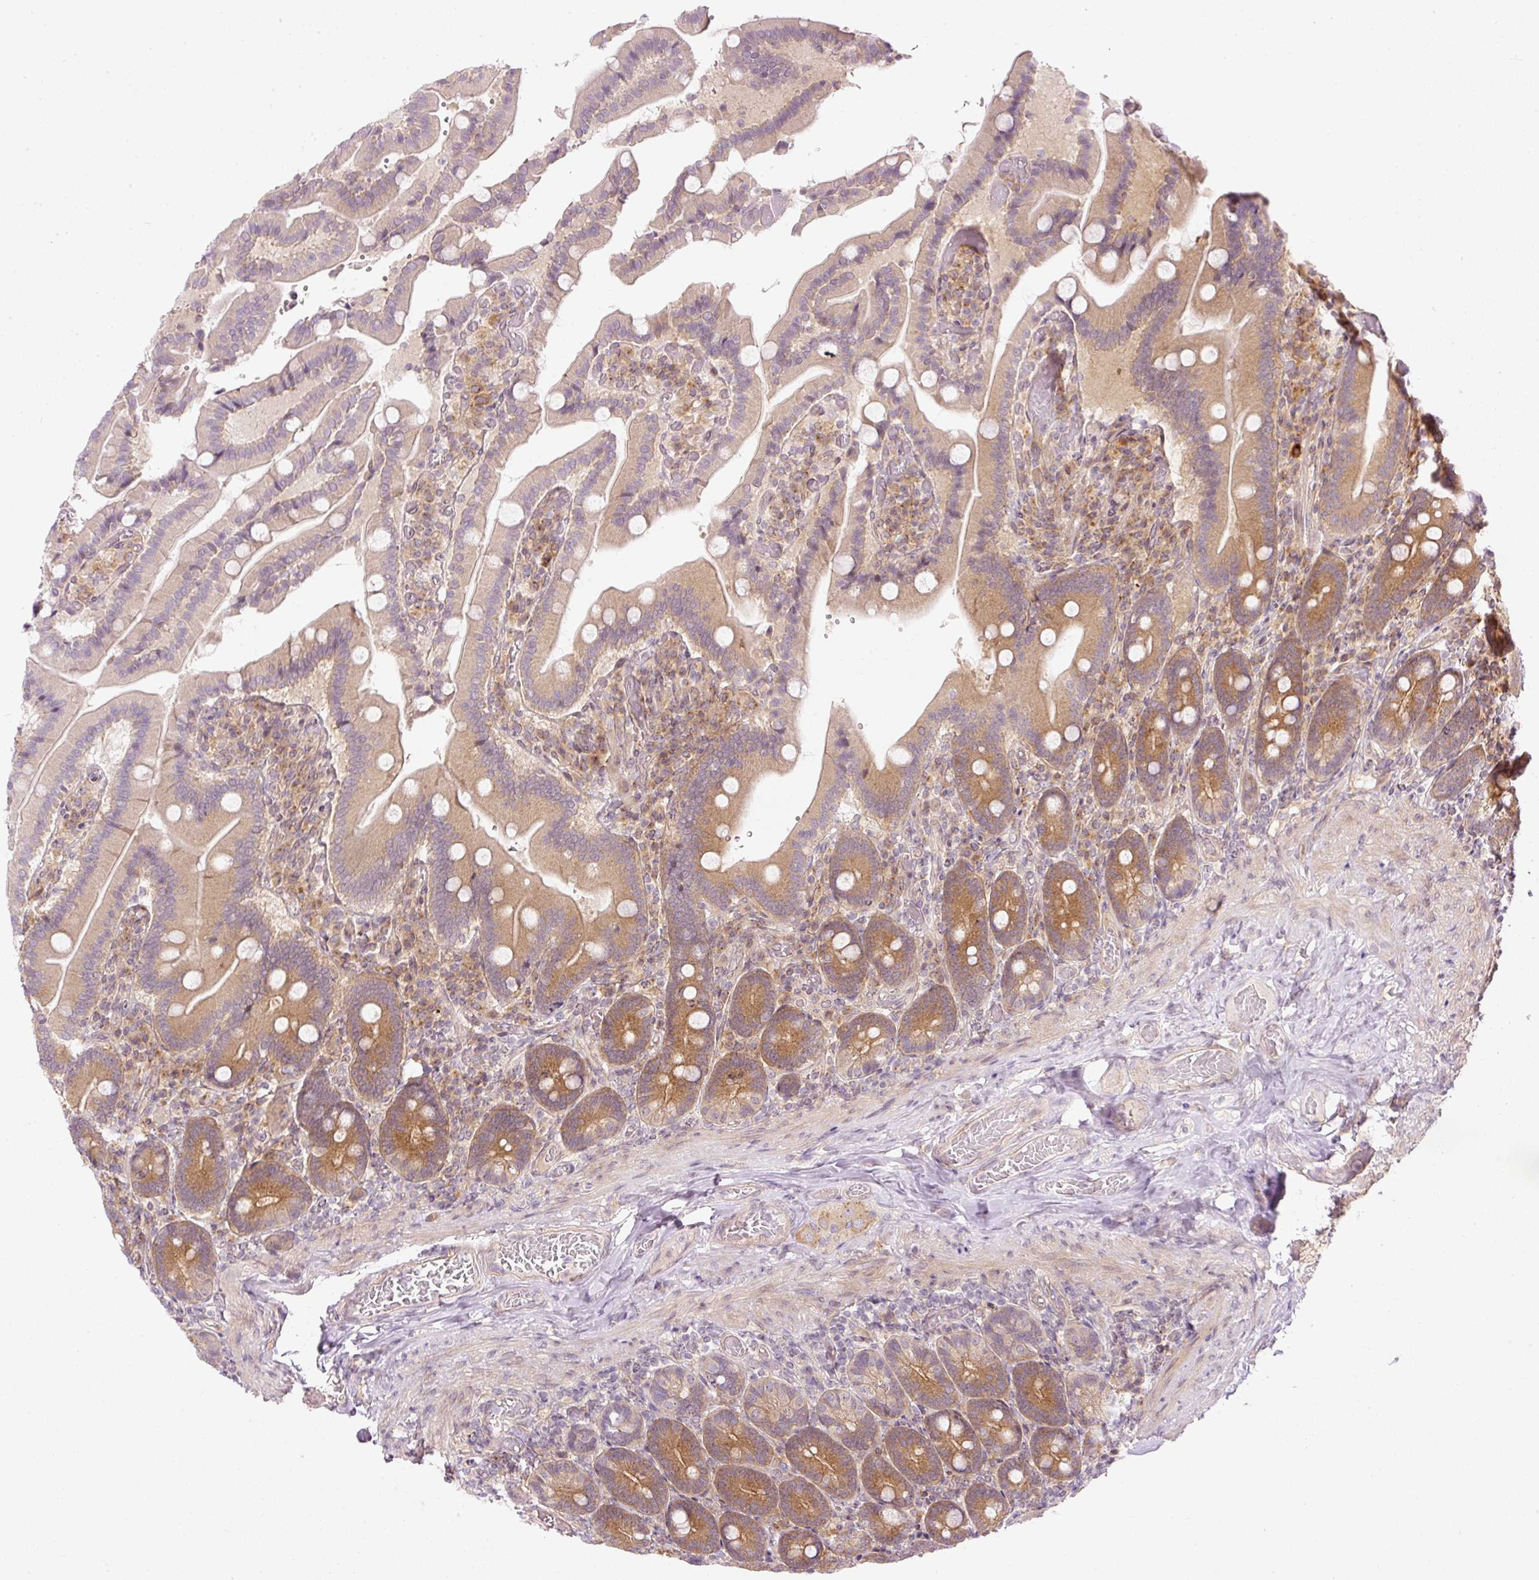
{"staining": {"intensity": "moderate", "quantity": "25%-75%", "location": "cytoplasmic/membranous"}, "tissue": "duodenum", "cell_type": "Glandular cells", "image_type": "normal", "snomed": [{"axis": "morphology", "description": "Normal tissue, NOS"}, {"axis": "topography", "description": "Duodenum"}], "caption": "Immunohistochemical staining of unremarkable duodenum demonstrates 25%-75% levels of moderate cytoplasmic/membranous protein expression in approximately 25%-75% of glandular cells.", "gene": "MZT2A", "patient": {"sex": "female", "age": 62}}